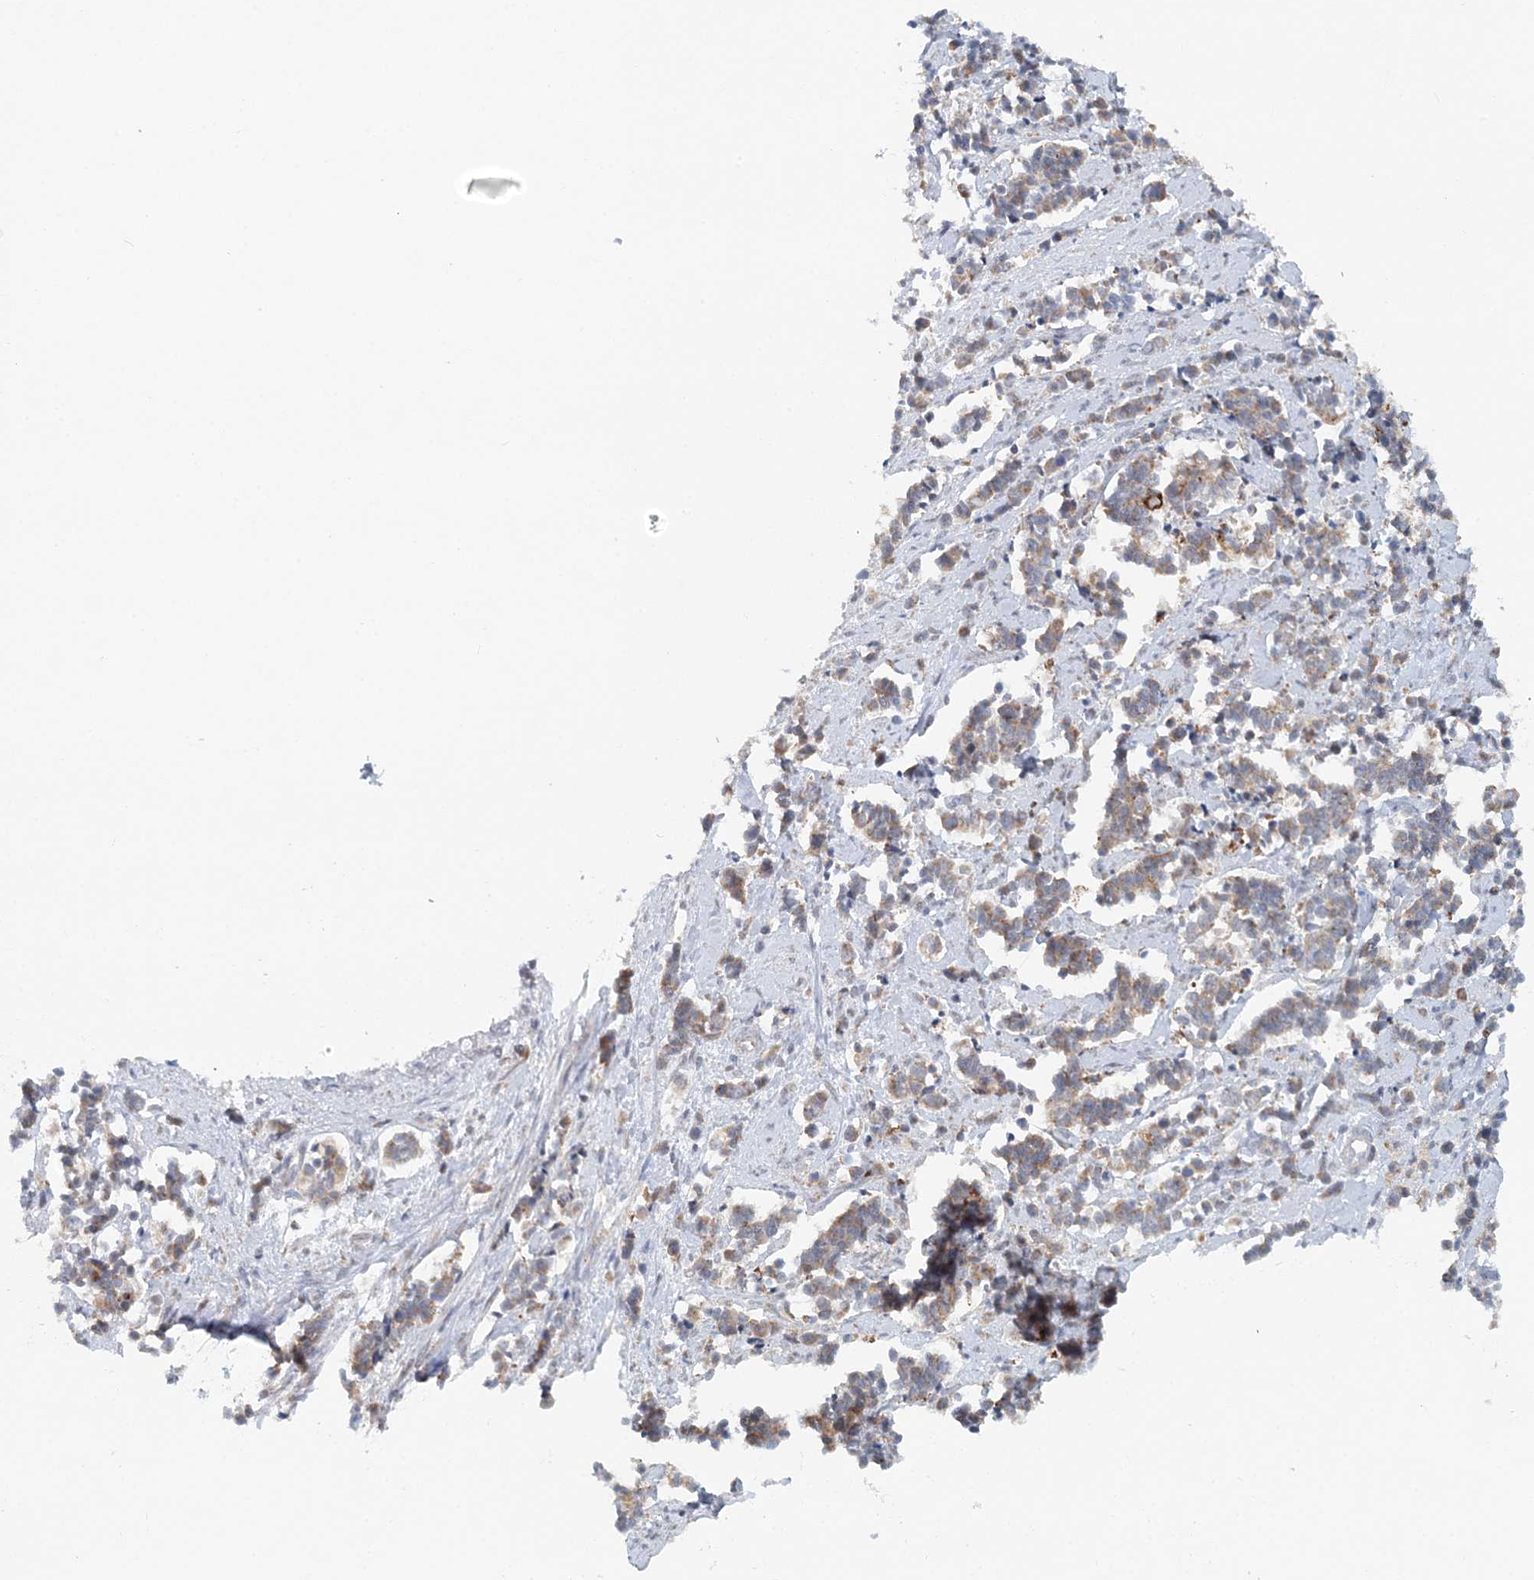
{"staining": {"intensity": "weak", "quantity": ">75%", "location": "cytoplasmic/membranous"}, "tissue": "cervical cancer", "cell_type": "Tumor cells", "image_type": "cancer", "snomed": [{"axis": "morphology", "description": "Normal tissue, NOS"}, {"axis": "morphology", "description": "Squamous cell carcinoma, NOS"}, {"axis": "topography", "description": "Cervix"}], "caption": "Immunohistochemical staining of human cervical squamous cell carcinoma exhibits low levels of weak cytoplasmic/membranous positivity in about >75% of tumor cells.", "gene": "RNF150", "patient": {"sex": "female", "age": 35}}